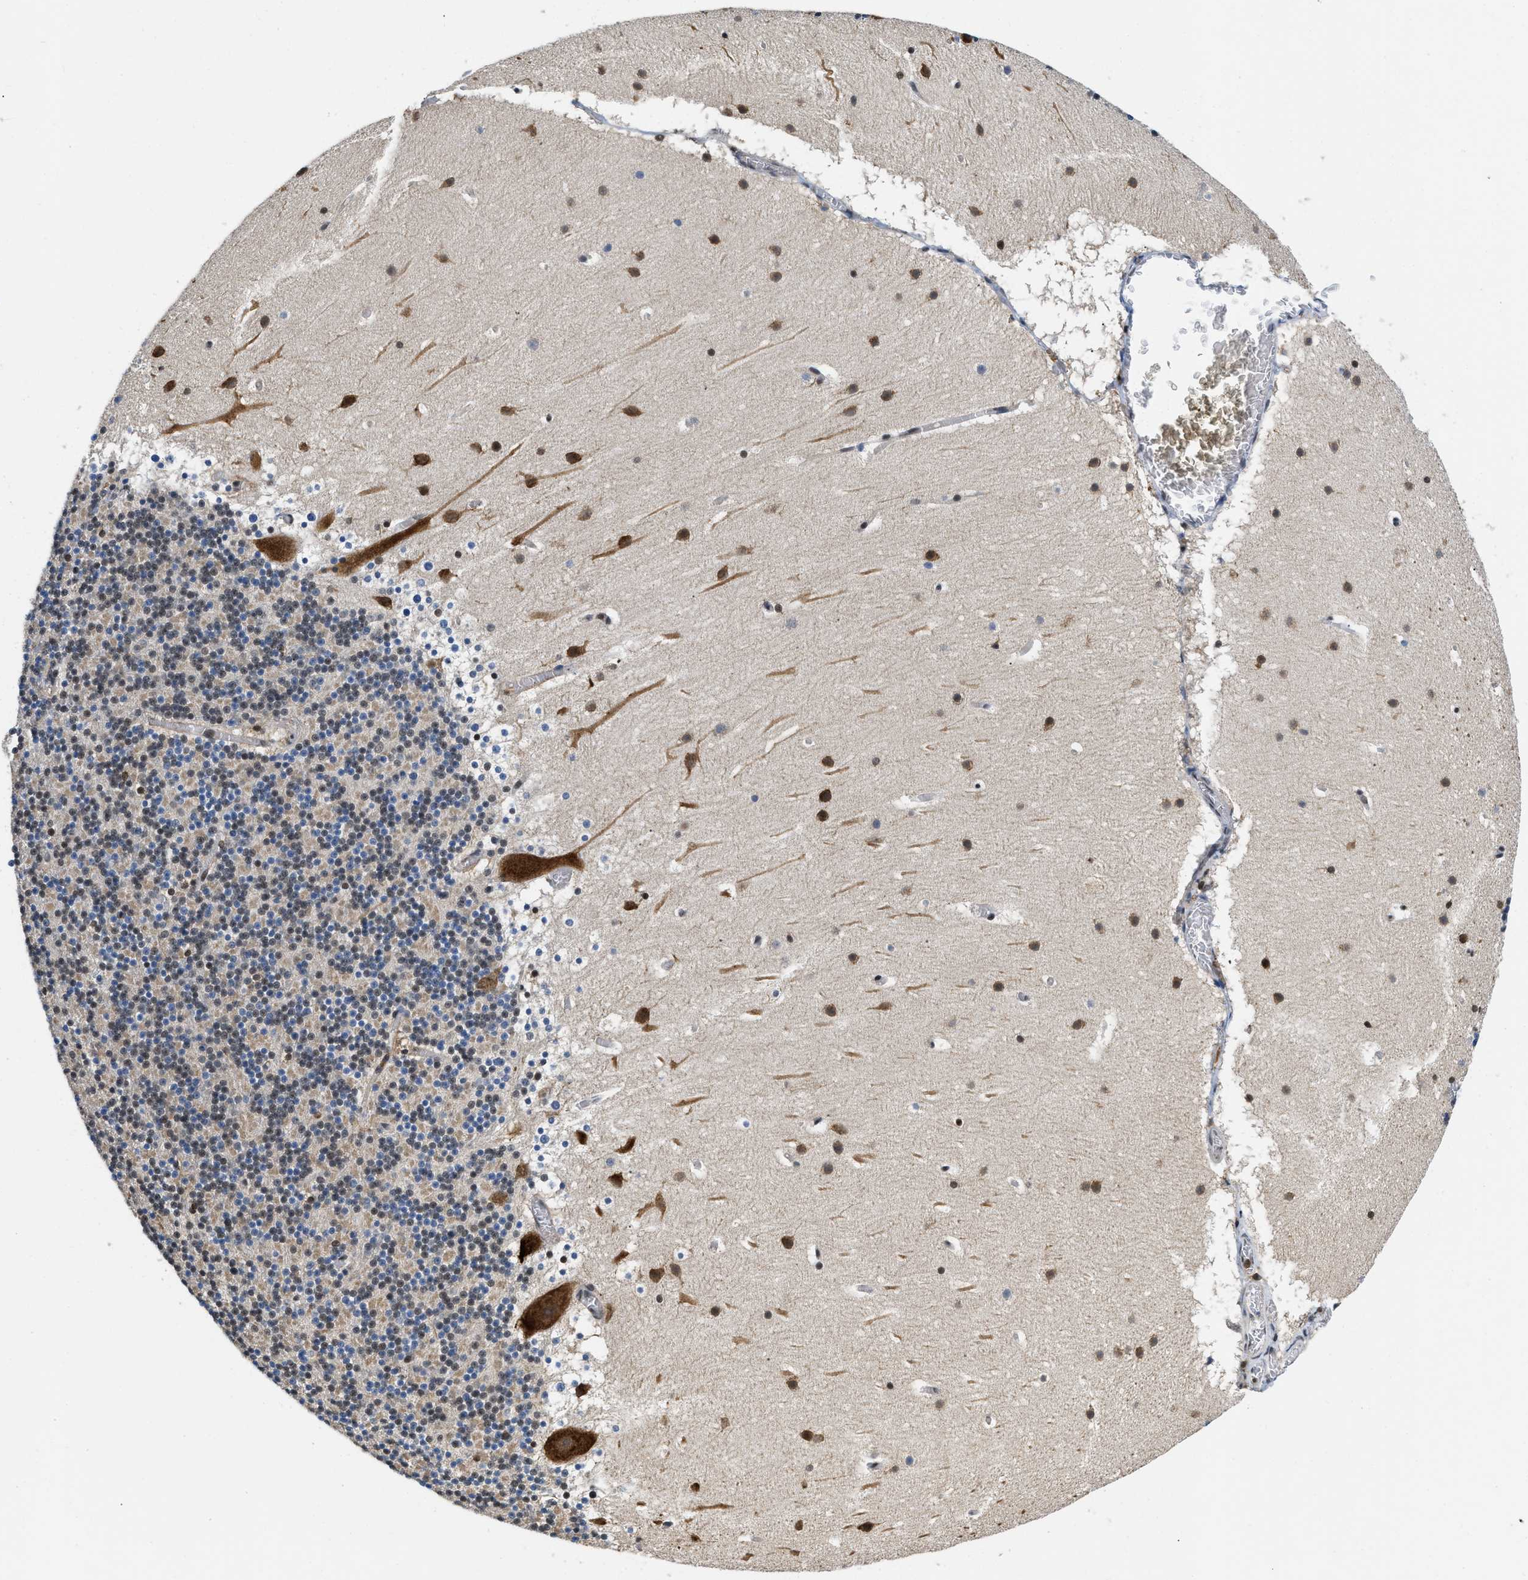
{"staining": {"intensity": "weak", "quantity": "<25%", "location": "cytoplasmic/membranous,nuclear"}, "tissue": "cerebellum", "cell_type": "Cells in granular layer", "image_type": "normal", "snomed": [{"axis": "morphology", "description": "Normal tissue, NOS"}, {"axis": "topography", "description": "Cerebellum"}], "caption": "IHC image of benign cerebellum stained for a protein (brown), which exhibits no positivity in cells in granular layer.", "gene": "ATF7IP", "patient": {"sex": "male", "age": 45}}